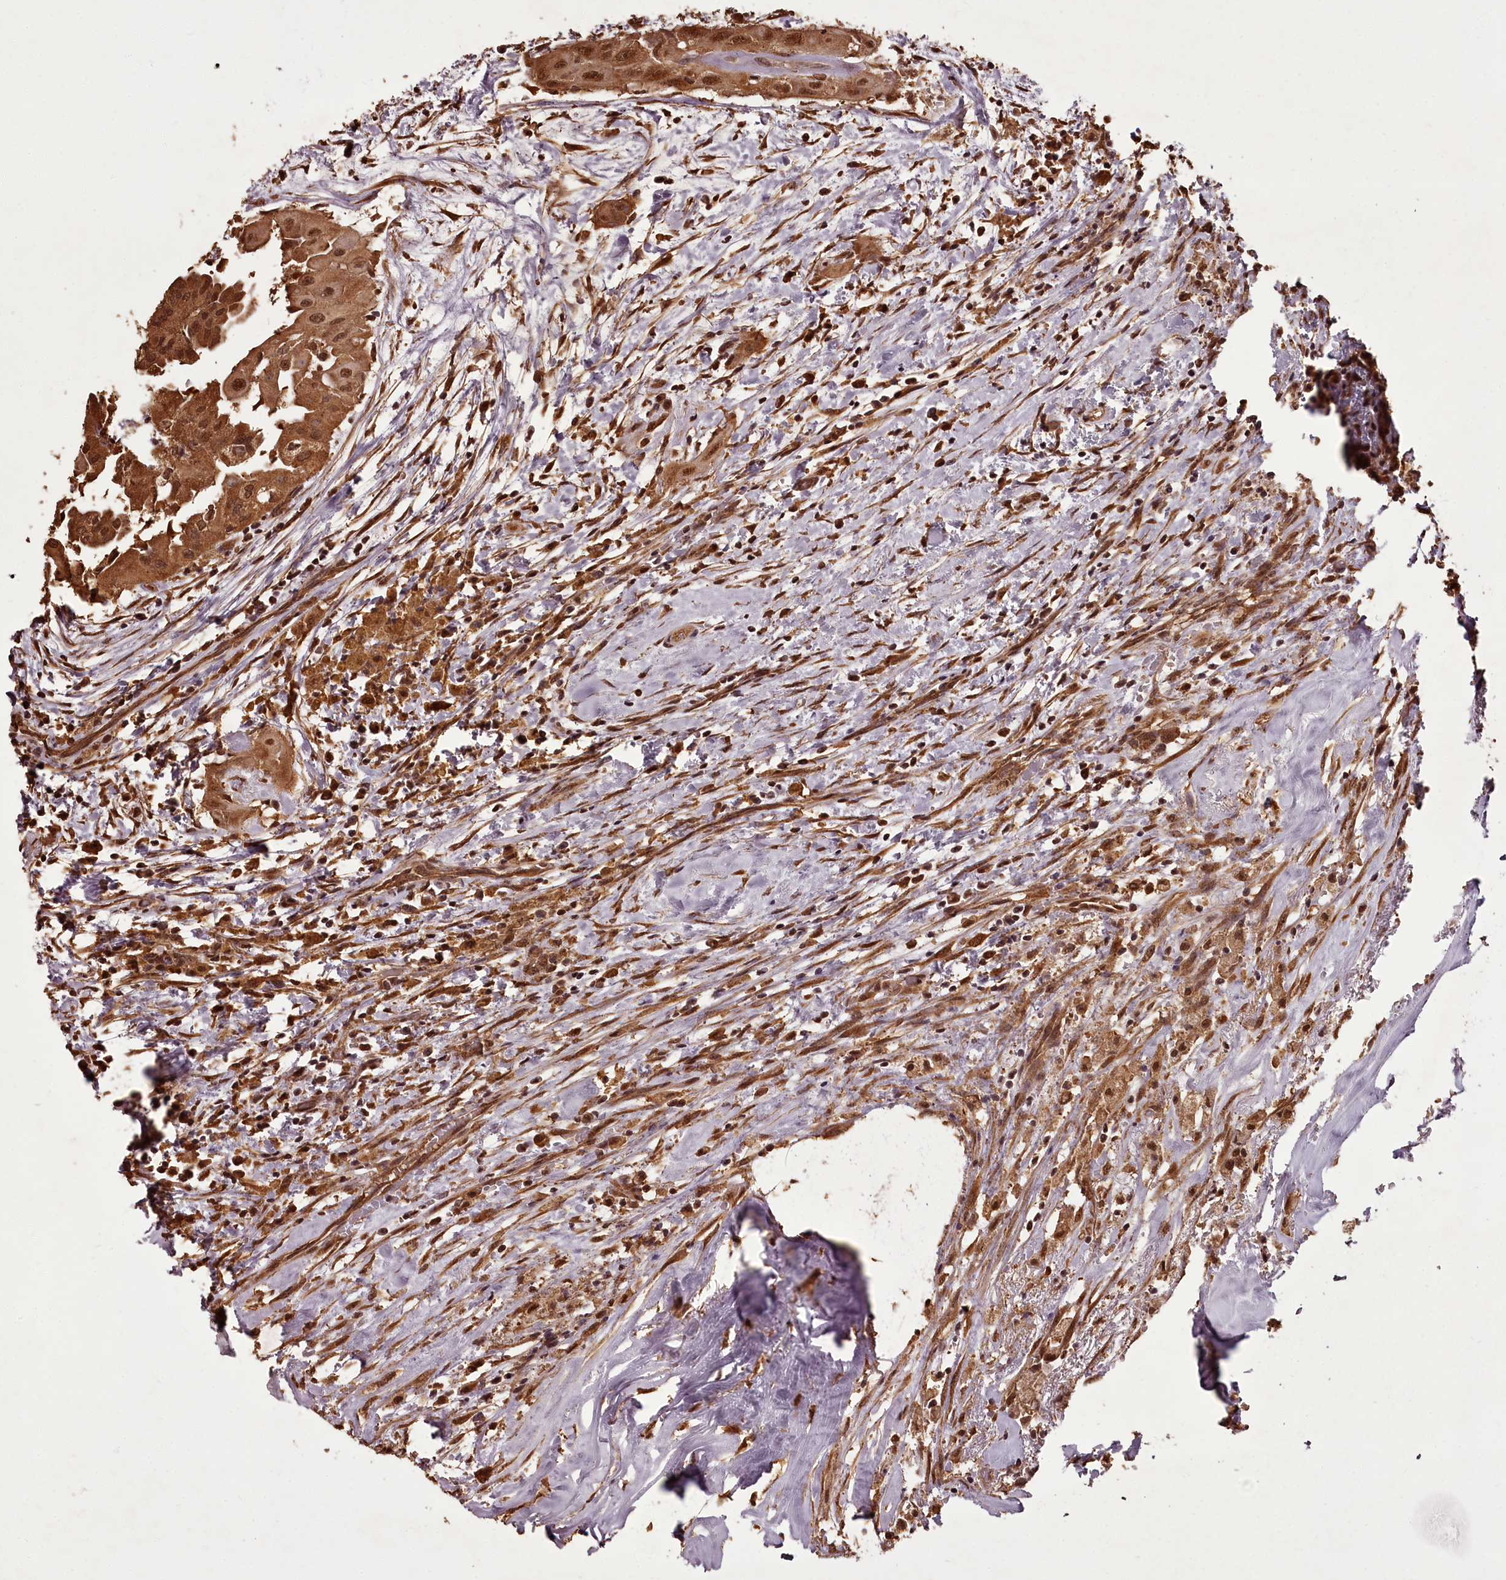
{"staining": {"intensity": "moderate", "quantity": ">75%", "location": "cytoplasmic/membranous,nuclear"}, "tissue": "thyroid cancer", "cell_type": "Tumor cells", "image_type": "cancer", "snomed": [{"axis": "morphology", "description": "Papillary adenocarcinoma, NOS"}, {"axis": "topography", "description": "Thyroid gland"}], "caption": "Thyroid cancer stained with a brown dye exhibits moderate cytoplasmic/membranous and nuclear positive expression in approximately >75% of tumor cells.", "gene": "NPRL2", "patient": {"sex": "female", "age": 59}}